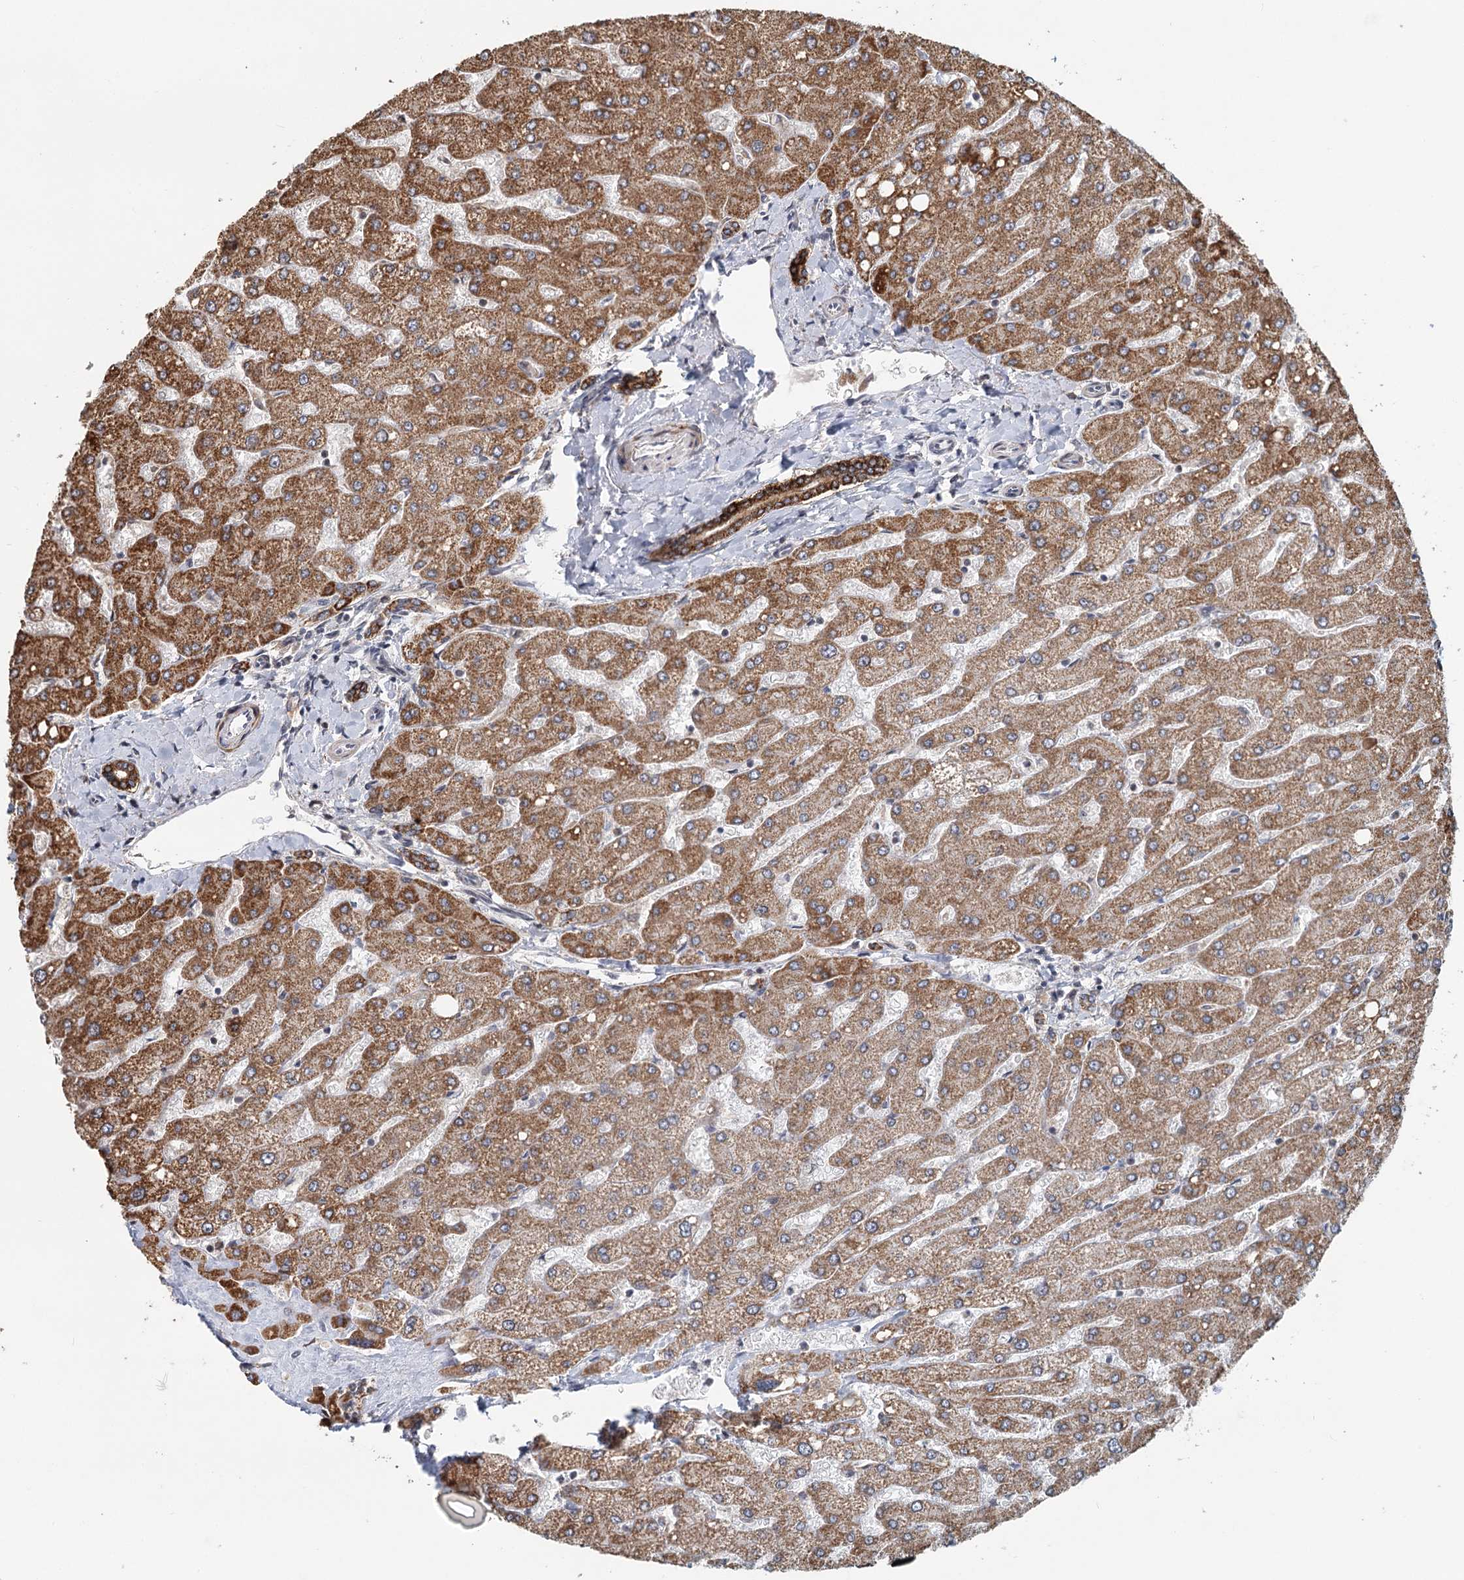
{"staining": {"intensity": "strong", "quantity": ">75%", "location": "cytoplasmic/membranous"}, "tissue": "liver", "cell_type": "Cholangiocytes", "image_type": "normal", "snomed": [{"axis": "morphology", "description": "Normal tissue, NOS"}, {"axis": "topography", "description": "Liver"}], "caption": "Approximately >75% of cholangiocytes in benign liver exhibit strong cytoplasmic/membranous protein staining as visualized by brown immunohistochemical staining.", "gene": "RNF111", "patient": {"sex": "male", "age": 55}}